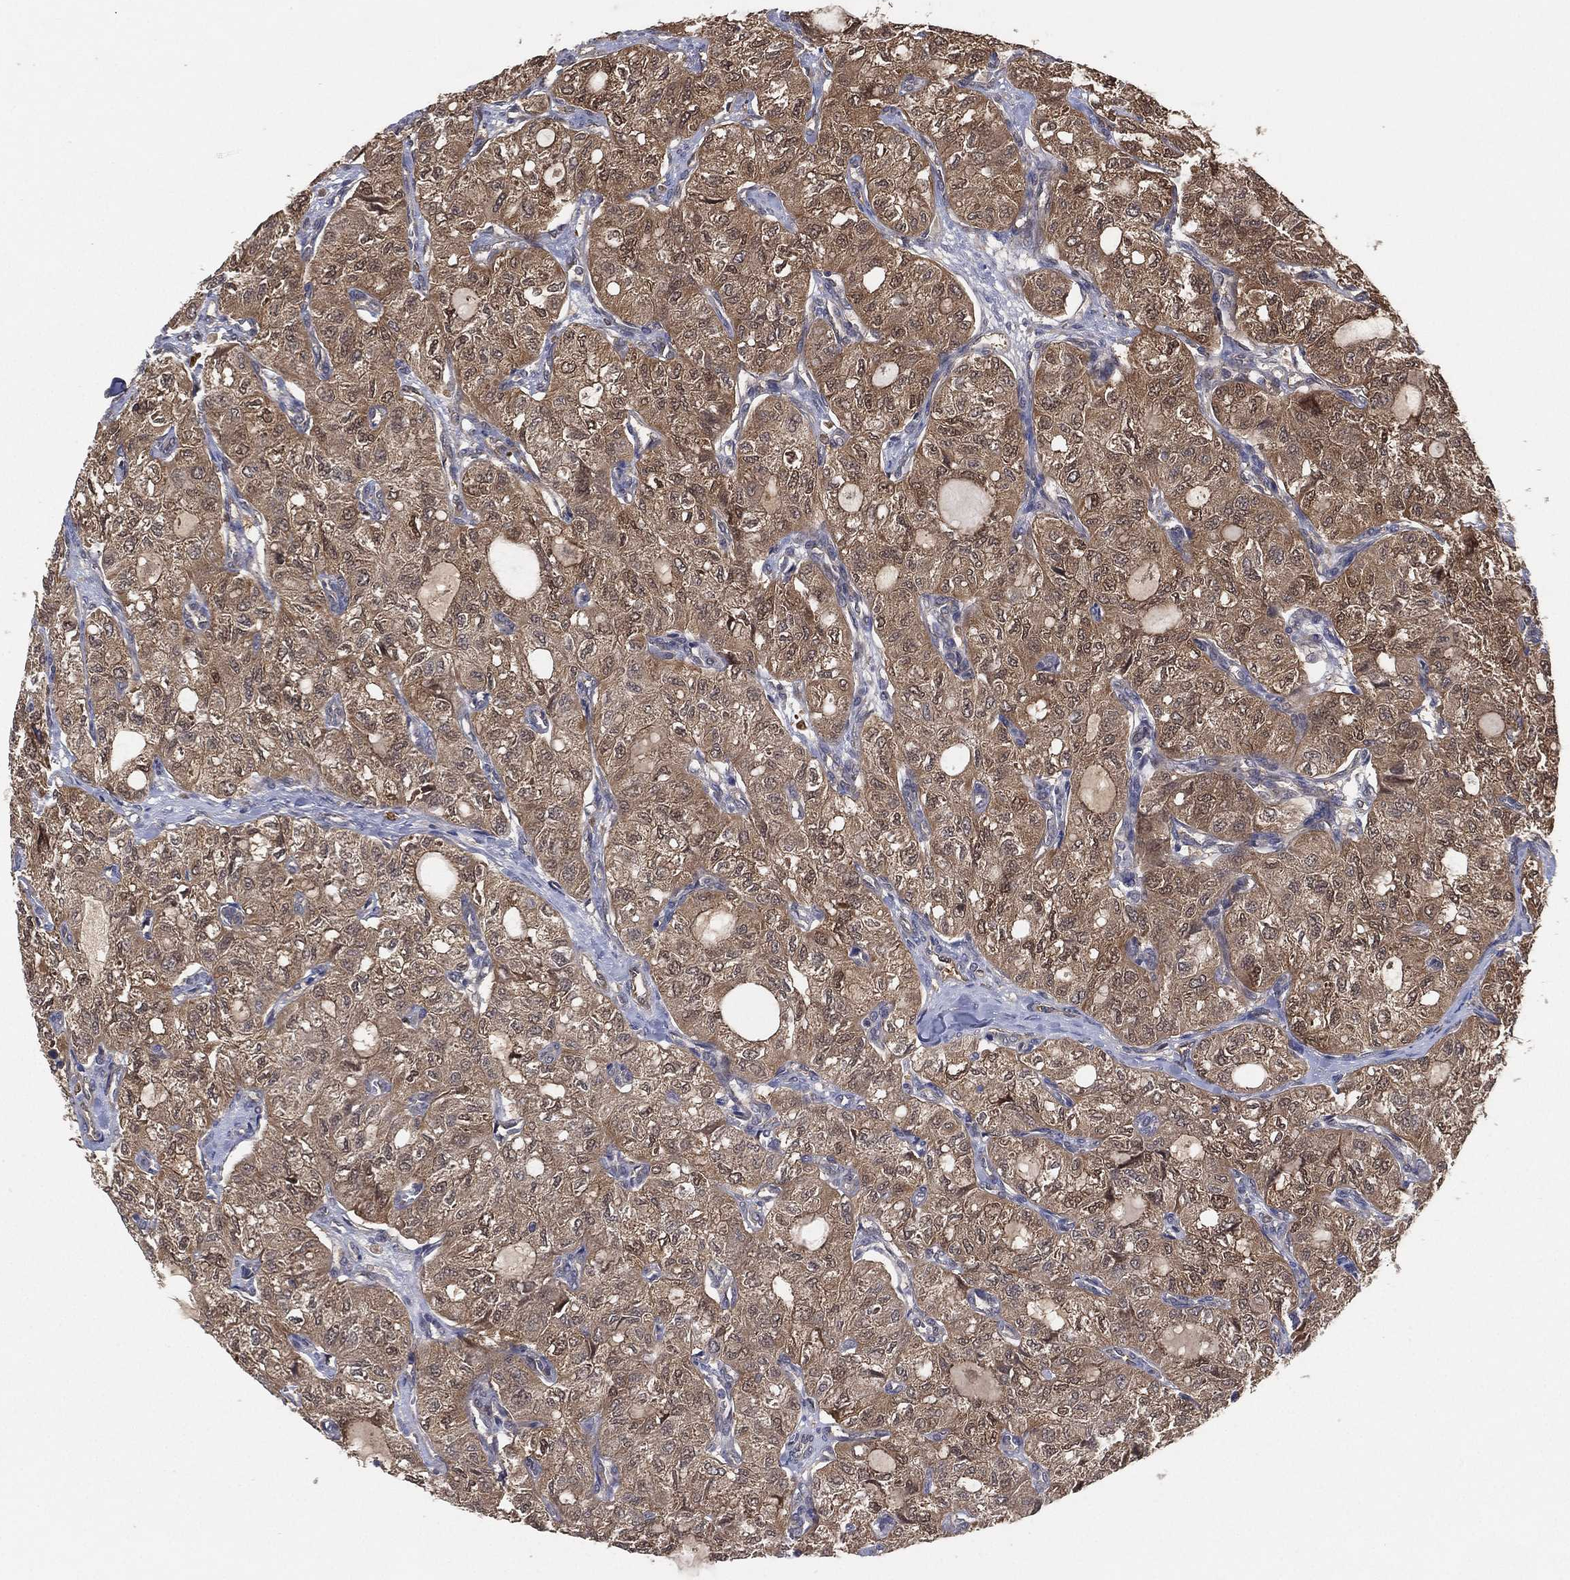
{"staining": {"intensity": "moderate", "quantity": "25%-75%", "location": "cytoplasmic/membranous"}, "tissue": "thyroid cancer", "cell_type": "Tumor cells", "image_type": "cancer", "snomed": [{"axis": "morphology", "description": "Follicular adenoma carcinoma, NOS"}, {"axis": "topography", "description": "Thyroid gland"}], "caption": "Tumor cells show medium levels of moderate cytoplasmic/membranous expression in about 25%-75% of cells in thyroid follicular adenoma carcinoma.", "gene": "PSMG4", "patient": {"sex": "male", "age": 75}}